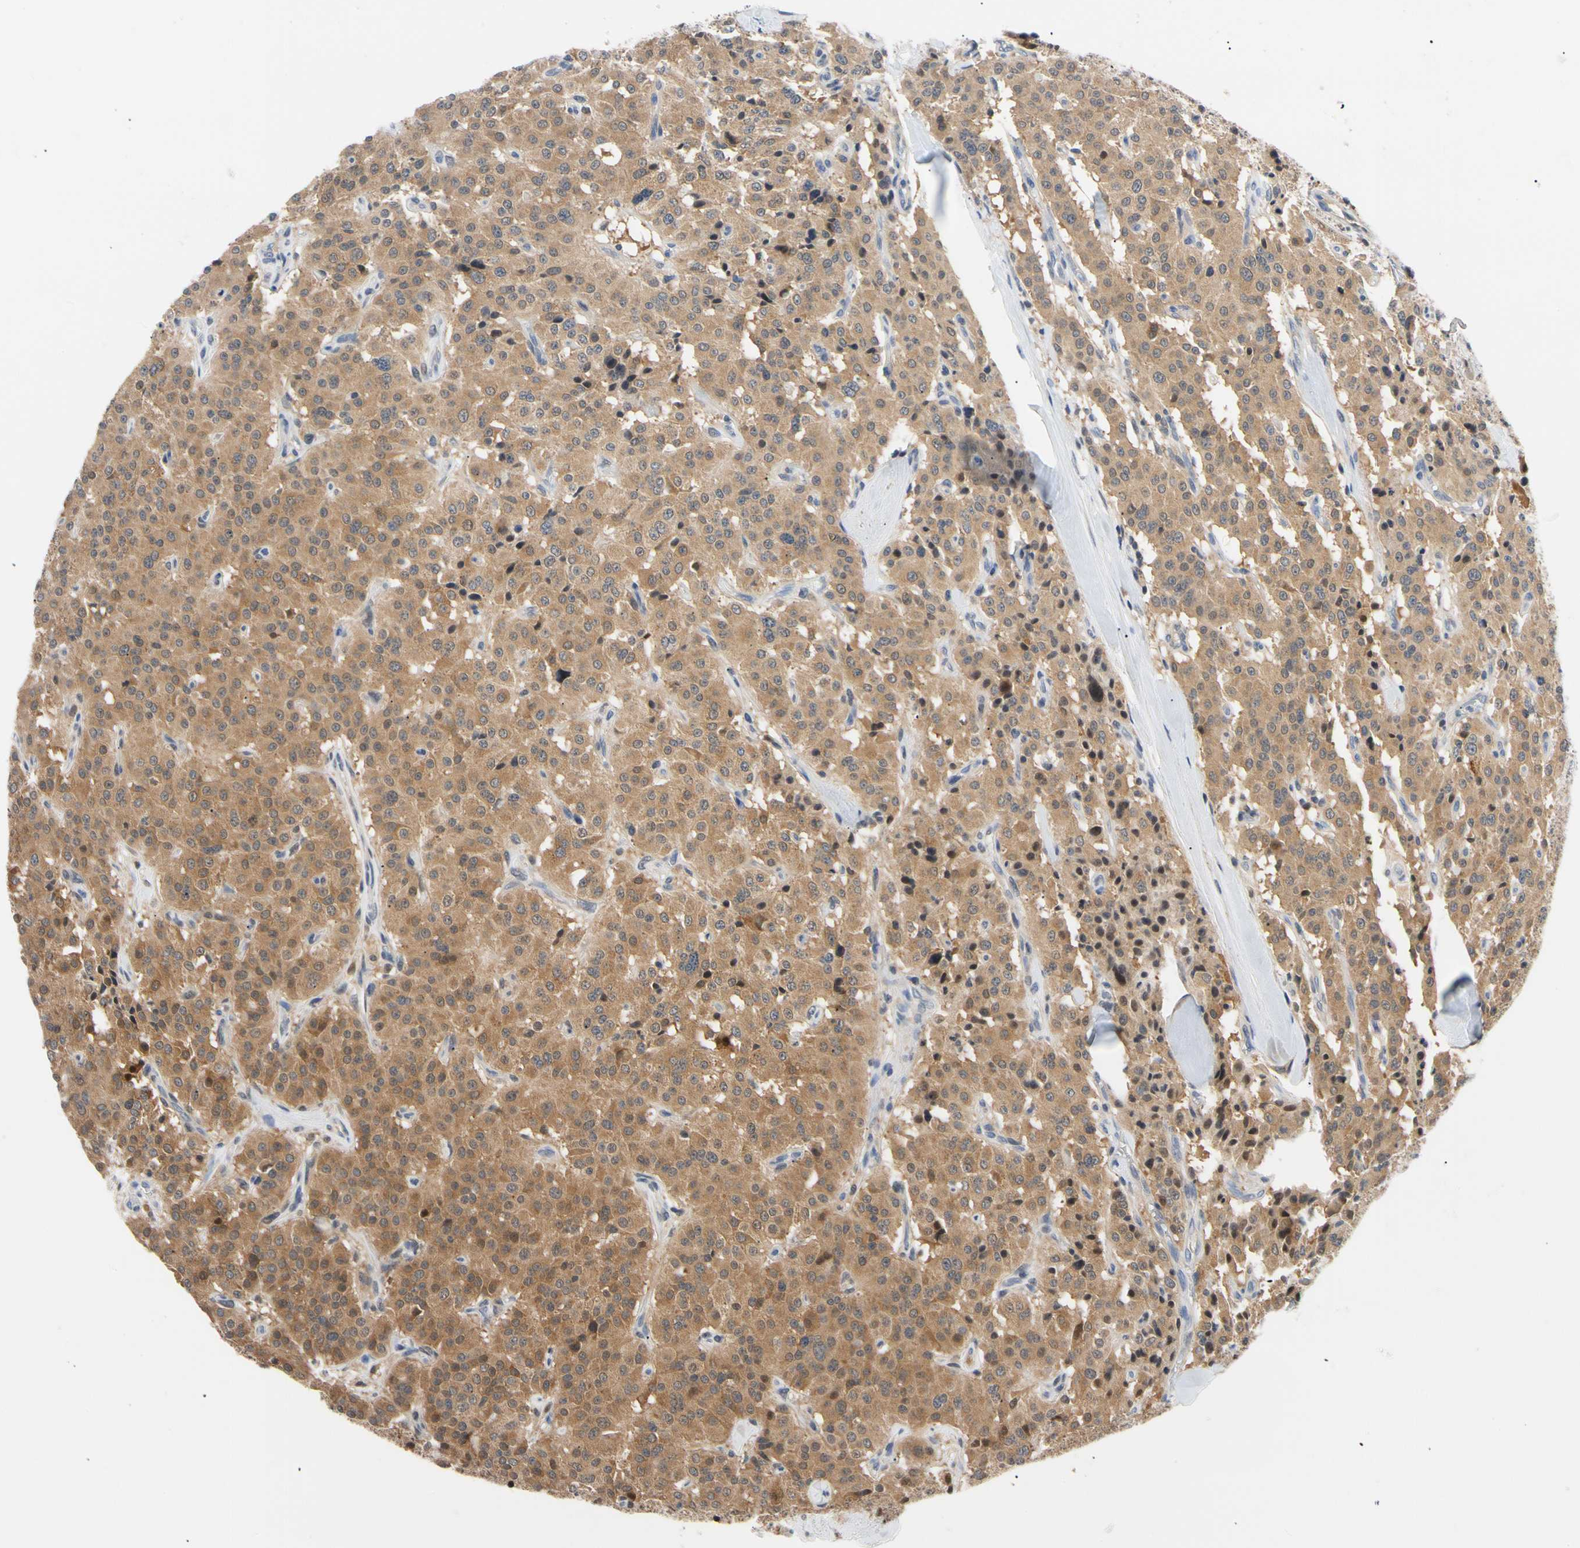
{"staining": {"intensity": "moderate", "quantity": ">75%", "location": "cytoplasmic/membranous"}, "tissue": "carcinoid", "cell_type": "Tumor cells", "image_type": "cancer", "snomed": [{"axis": "morphology", "description": "Carcinoid, malignant, NOS"}, {"axis": "topography", "description": "Lung"}], "caption": "This micrograph reveals immunohistochemistry staining of human carcinoid, with medium moderate cytoplasmic/membranous staining in about >75% of tumor cells.", "gene": "SEC23B", "patient": {"sex": "male", "age": 30}}